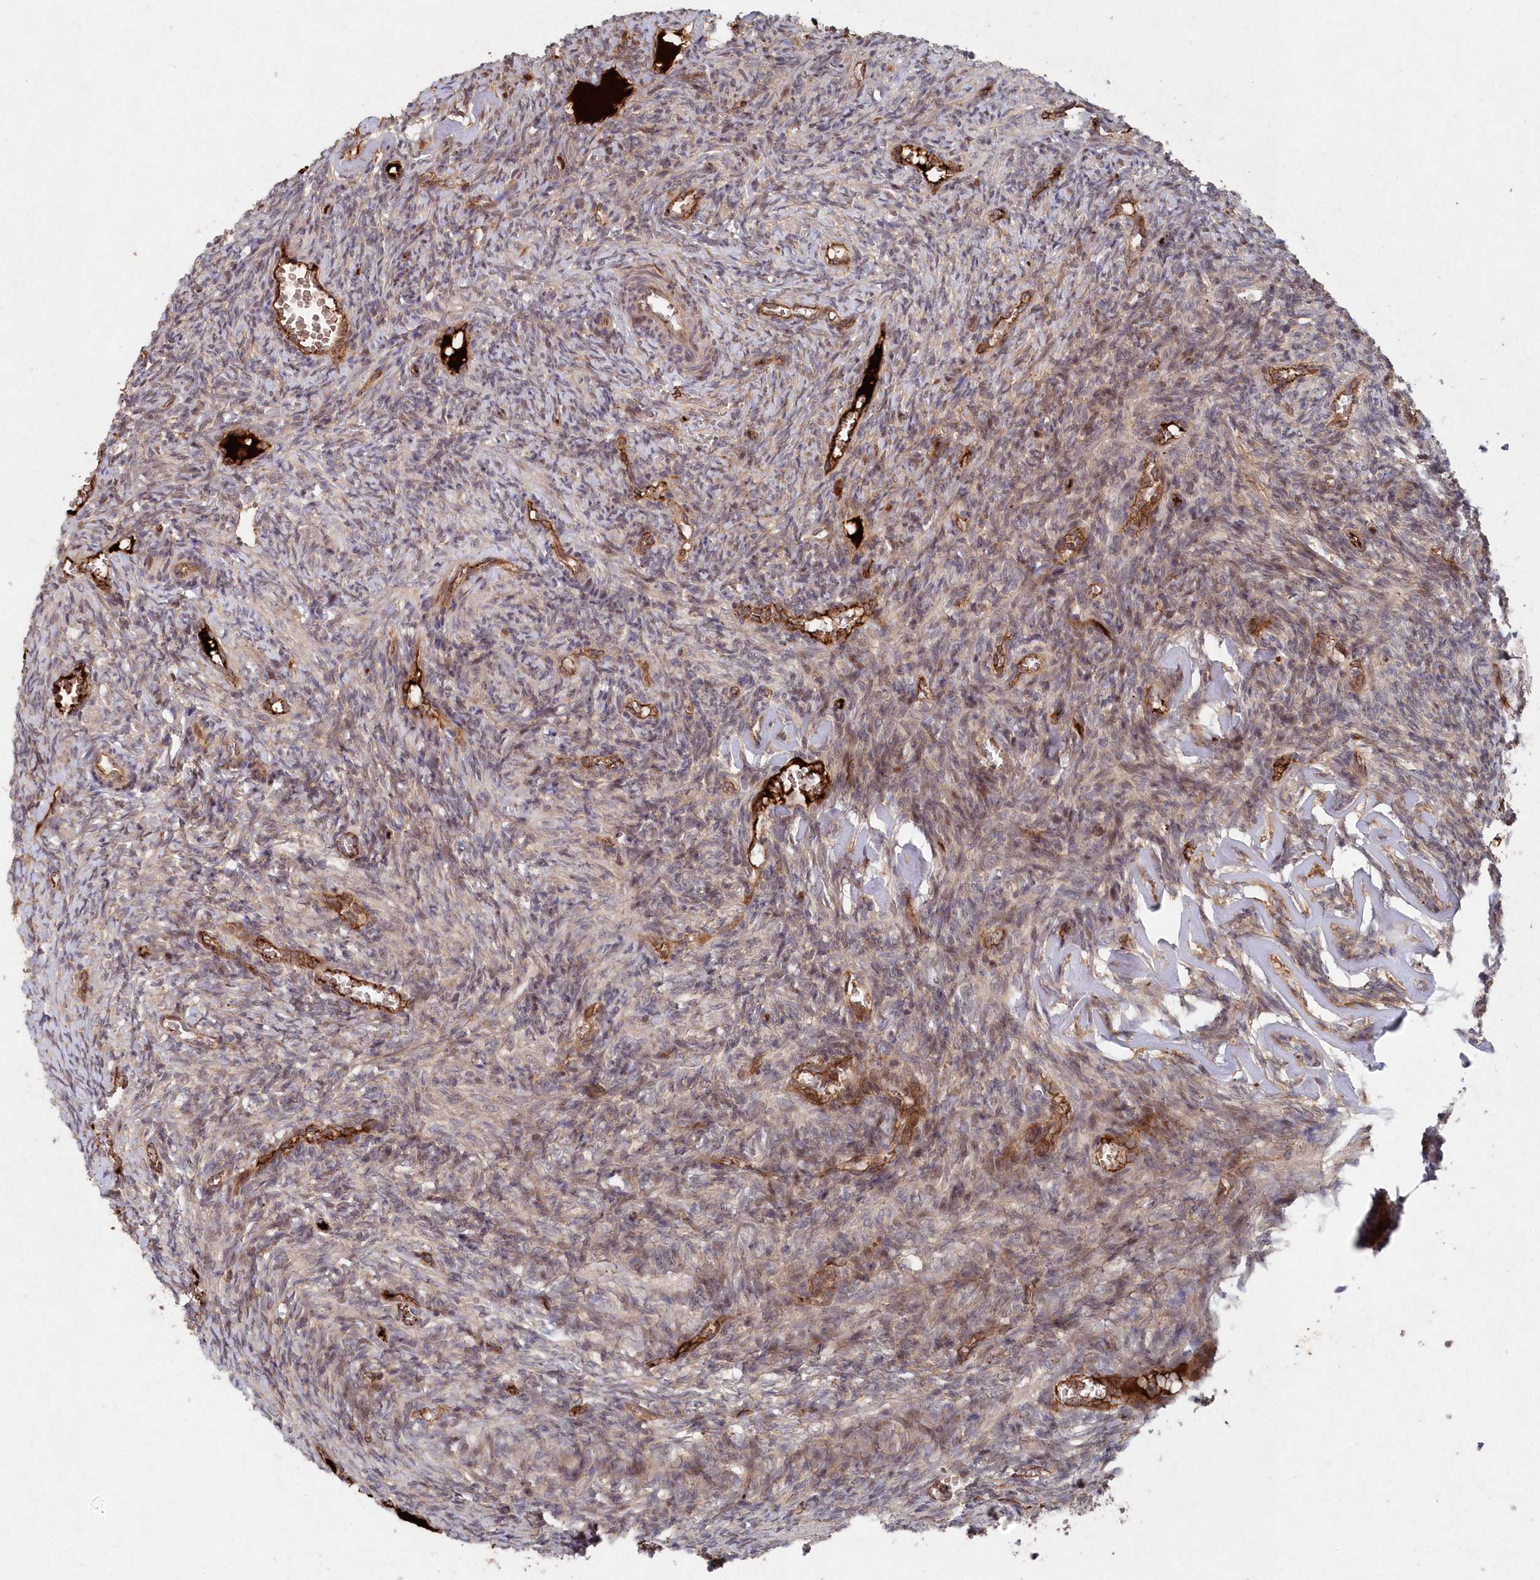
{"staining": {"intensity": "moderate", "quantity": "<25%", "location": "cytoplasmic/membranous"}, "tissue": "ovary", "cell_type": "Ovarian stroma cells", "image_type": "normal", "snomed": [{"axis": "morphology", "description": "Normal tissue, NOS"}, {"axis": "topography", "description": "Ovary"}], "caption": "The image demonstrates a brown stain indicating the presence of a protein in the cytoplasmic/membranous of ovarian stroma cells in ovary. (brown staining indicates protein expression, while blue staining denotes nuclei).", "gene": "ABHD14B", "patient": {"sex": "female", "age": 27}}